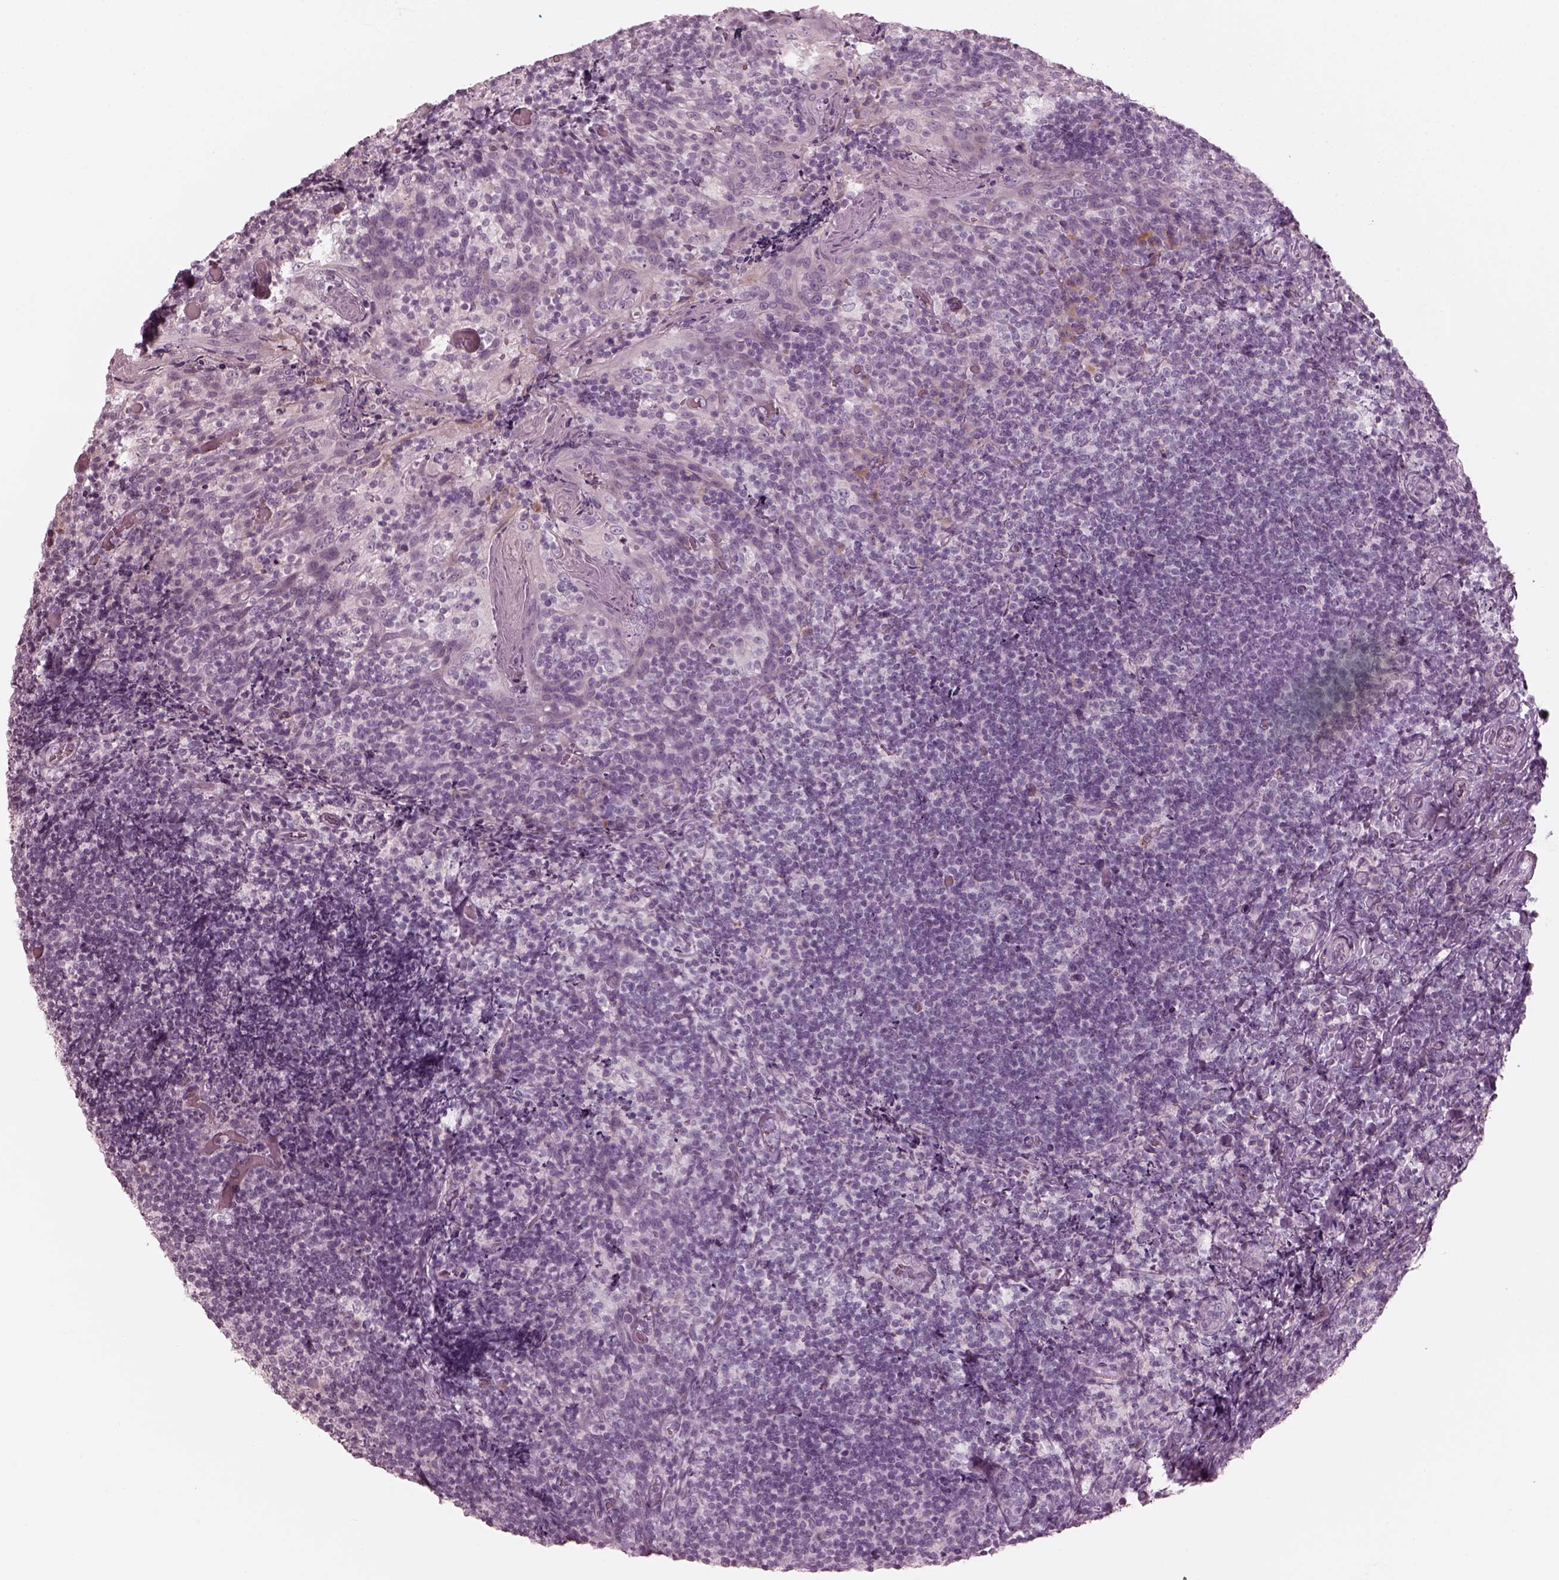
{"staining": {"intensity": "negative", "quantity": "none", "location": "none"}, "tissue": "tonsil", "cell_type": "Germinal center cells", "image_type": "normal", "snomed": [{"axis": "morphology", "description": "Normal tissue, NOS"}, {"axis": "topography", "description": "Tonsil"}], "caption": "Unremarkable tonsil was stained to show a protein in brown. There is no significant staining in germinal center cells. (DAB (3,3'-diaminobenzidine) immunohistochemistry (IHC), high magnification).", "gene": "CADM2", "patient": {"sex": "female", "age": 10}}